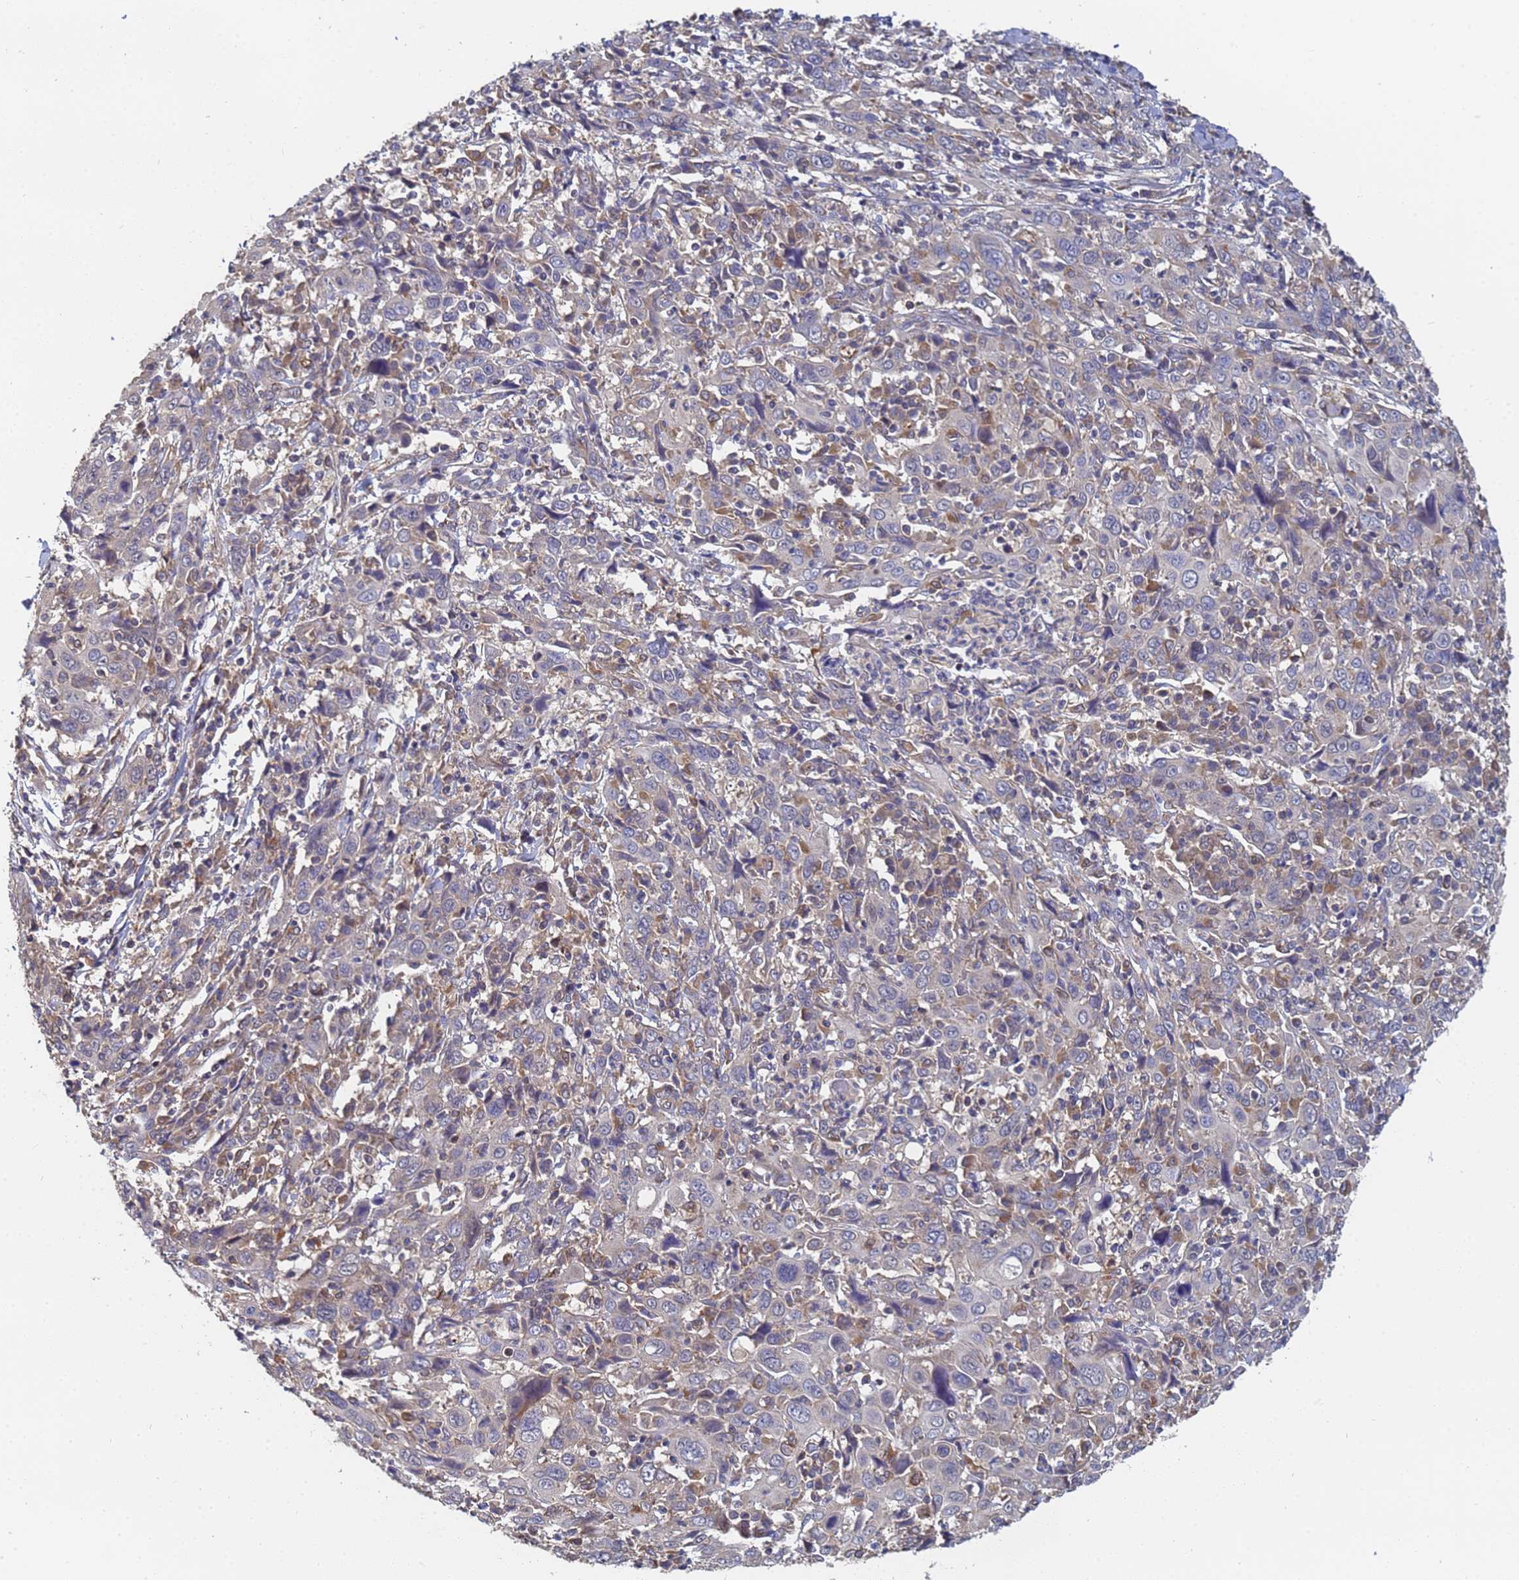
{"staining": {"intensity": "negative", "quantity": "none", "location": "none"}, "tissue": "cervical cancer", "cell_type": "Tumor cells", "image_type": "cancer", "snomed": [{"axis": "morphology", "description": "Squamous cell carcinoma, NOS"}, {"axis": "topography", "description": "Cervix"}], "caption": "A photomicrograph of human cervical cancer is negative for staining in tumor cells.", "gene": "ALS2CL", "patient": {"sex": "female", "age": 46}}